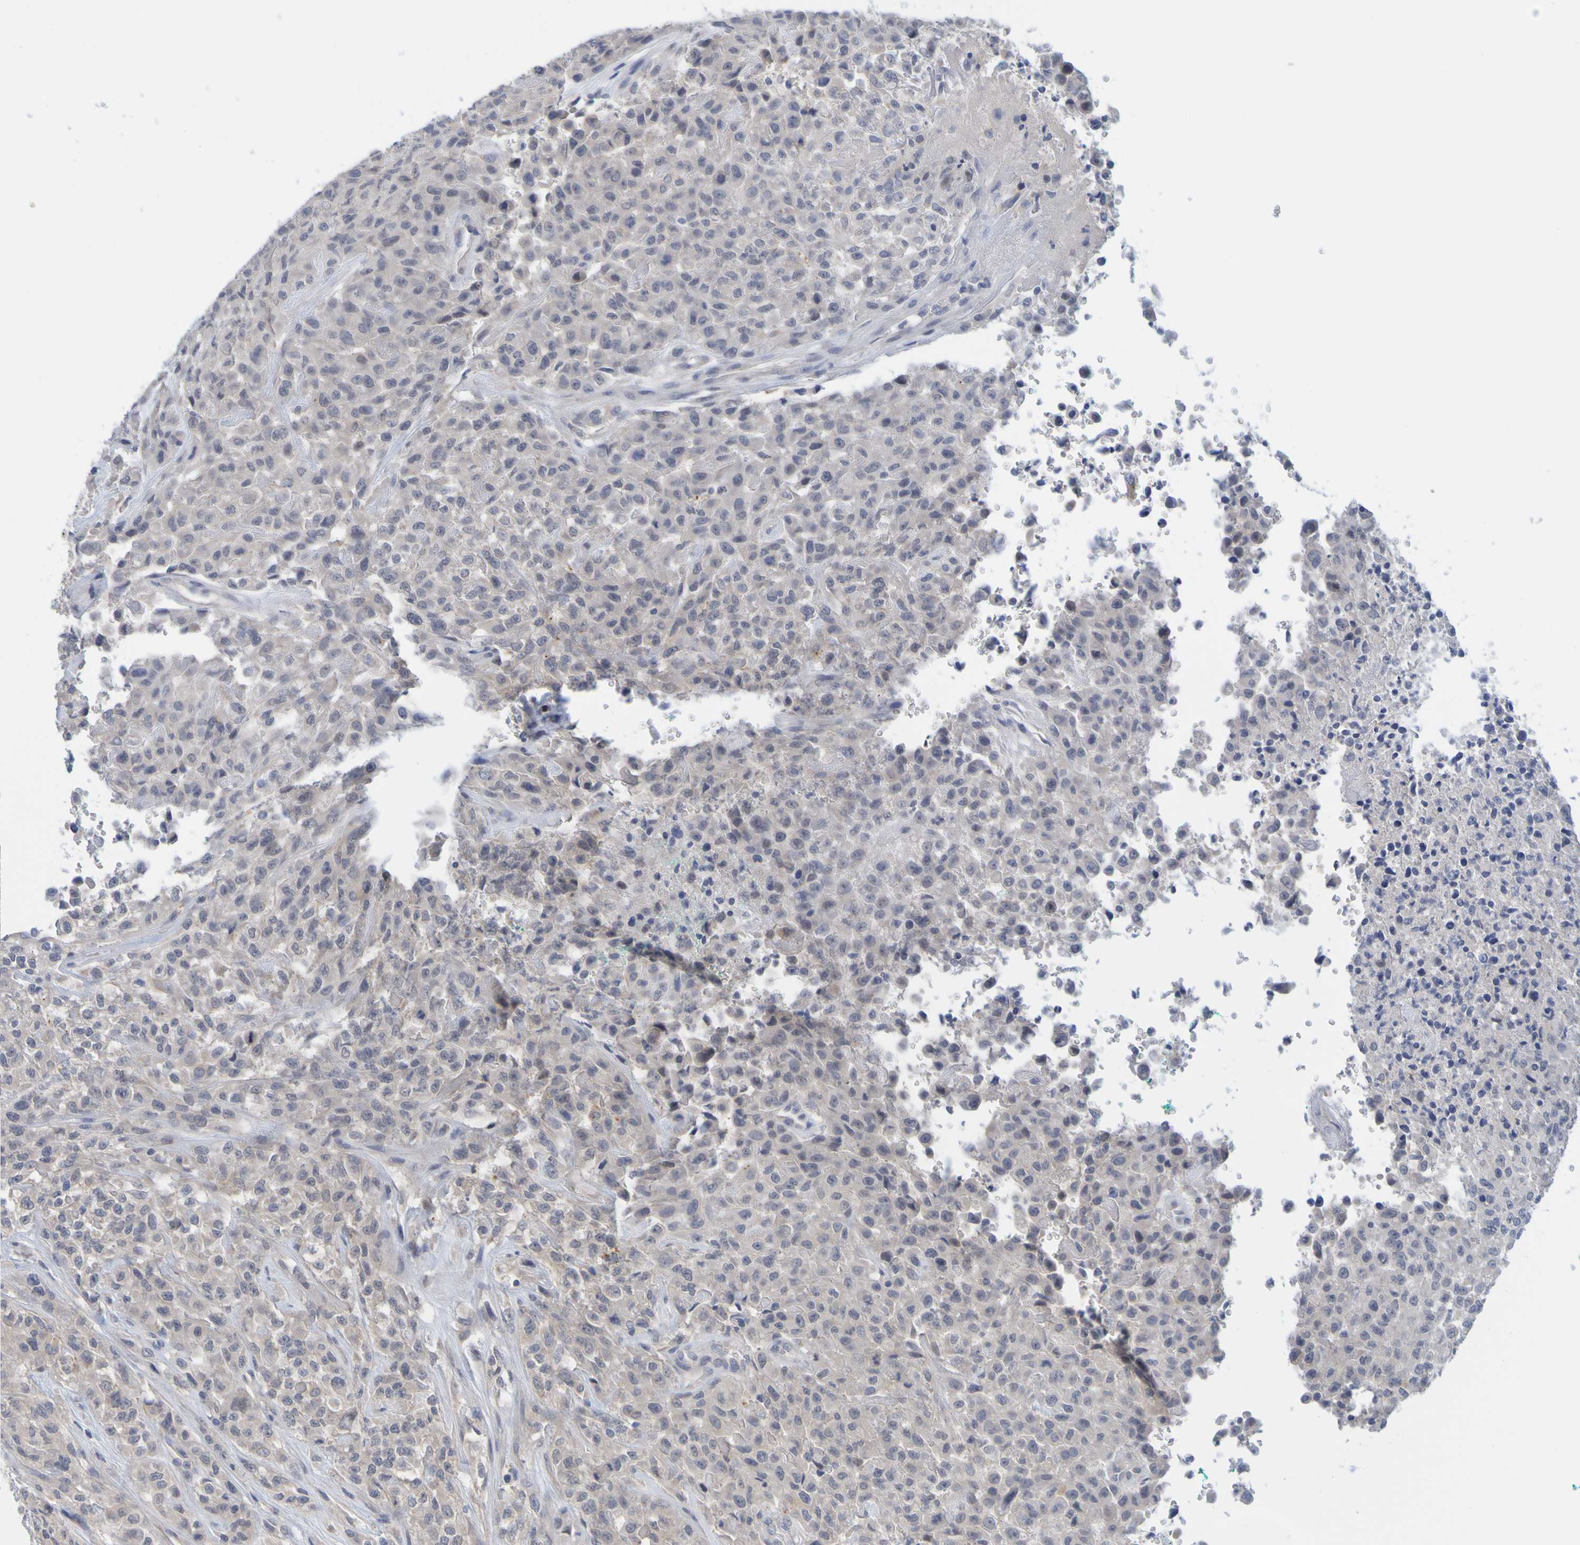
{"staining": {"intensity": "negative", "quantity": "none", "location": "none"}, "tissue": "urothelial cancer", "cell_type": "Tumor cells", "image_type": "cancer", "snomed": [{"axis": "morphology", "description": "Urothelial carcinoma, High grade"}, {"axis": "topography", "description": "Urinary bladder"}], "caption": "Urothelial carcinoma (high-grade) was stained to show a protein in brown. There is no significant positivity in tumor cells.", "gene": "ENDOU", "patient": {"sex": "male", "age": 46}}